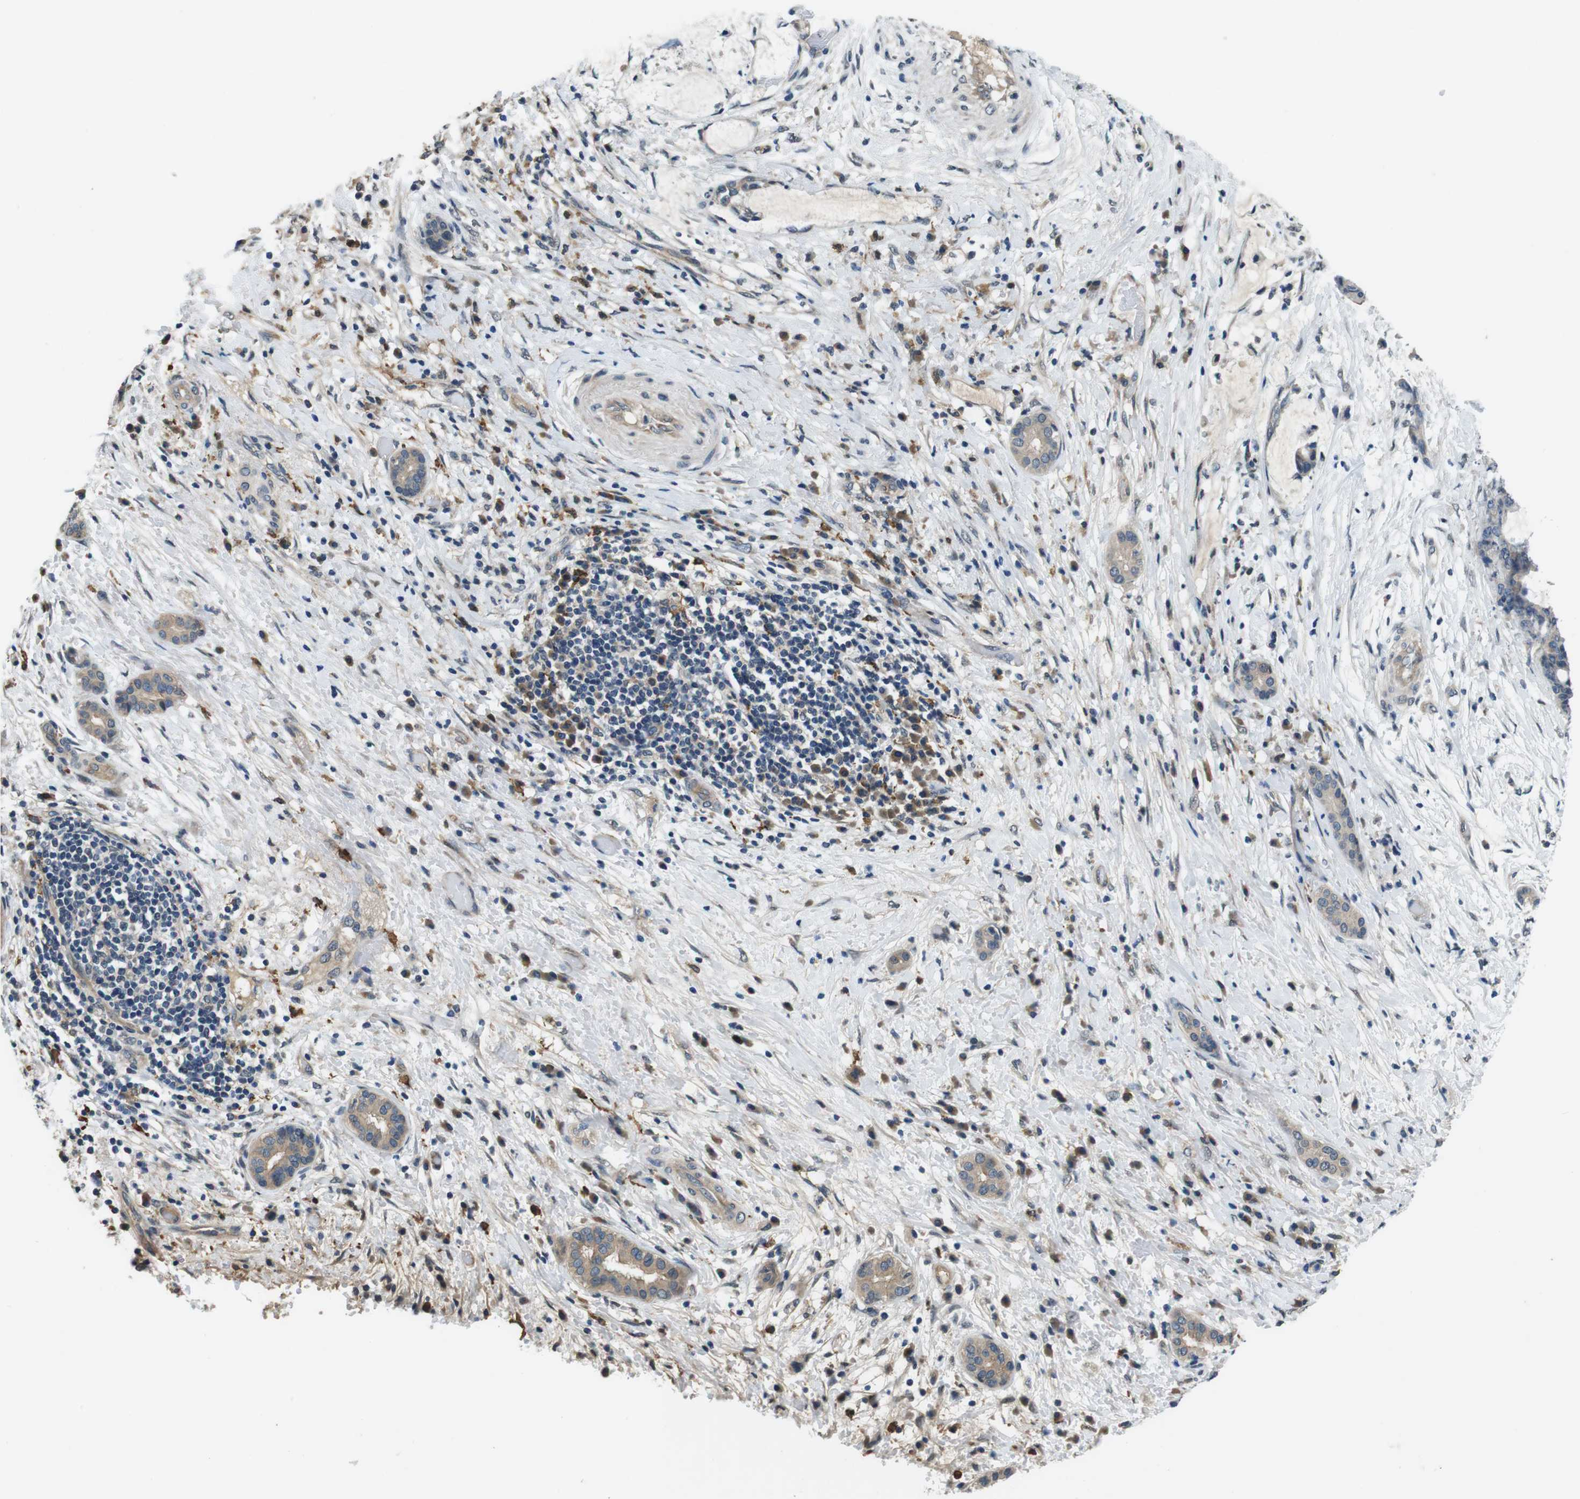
{"staining": {"intensity": "weak", "quantity": "<25%", "location": "cytoplasmic/membranous"}, "tissue": "liver cancer", "cell_type": "Tumor cells", "image_type": "cancer", "snomed": [{"axis": "morphology", "description": "Cholangiocarcinoma"}, {"axis": "topography", "description": "Liver"}], "caption": "Liver cholangiocarcinoma was stained to show a protein in brown. There is no significant expression in tumor cells.", "gene": "CD163L1", "patient": {"sex": "female", "age": 73}}